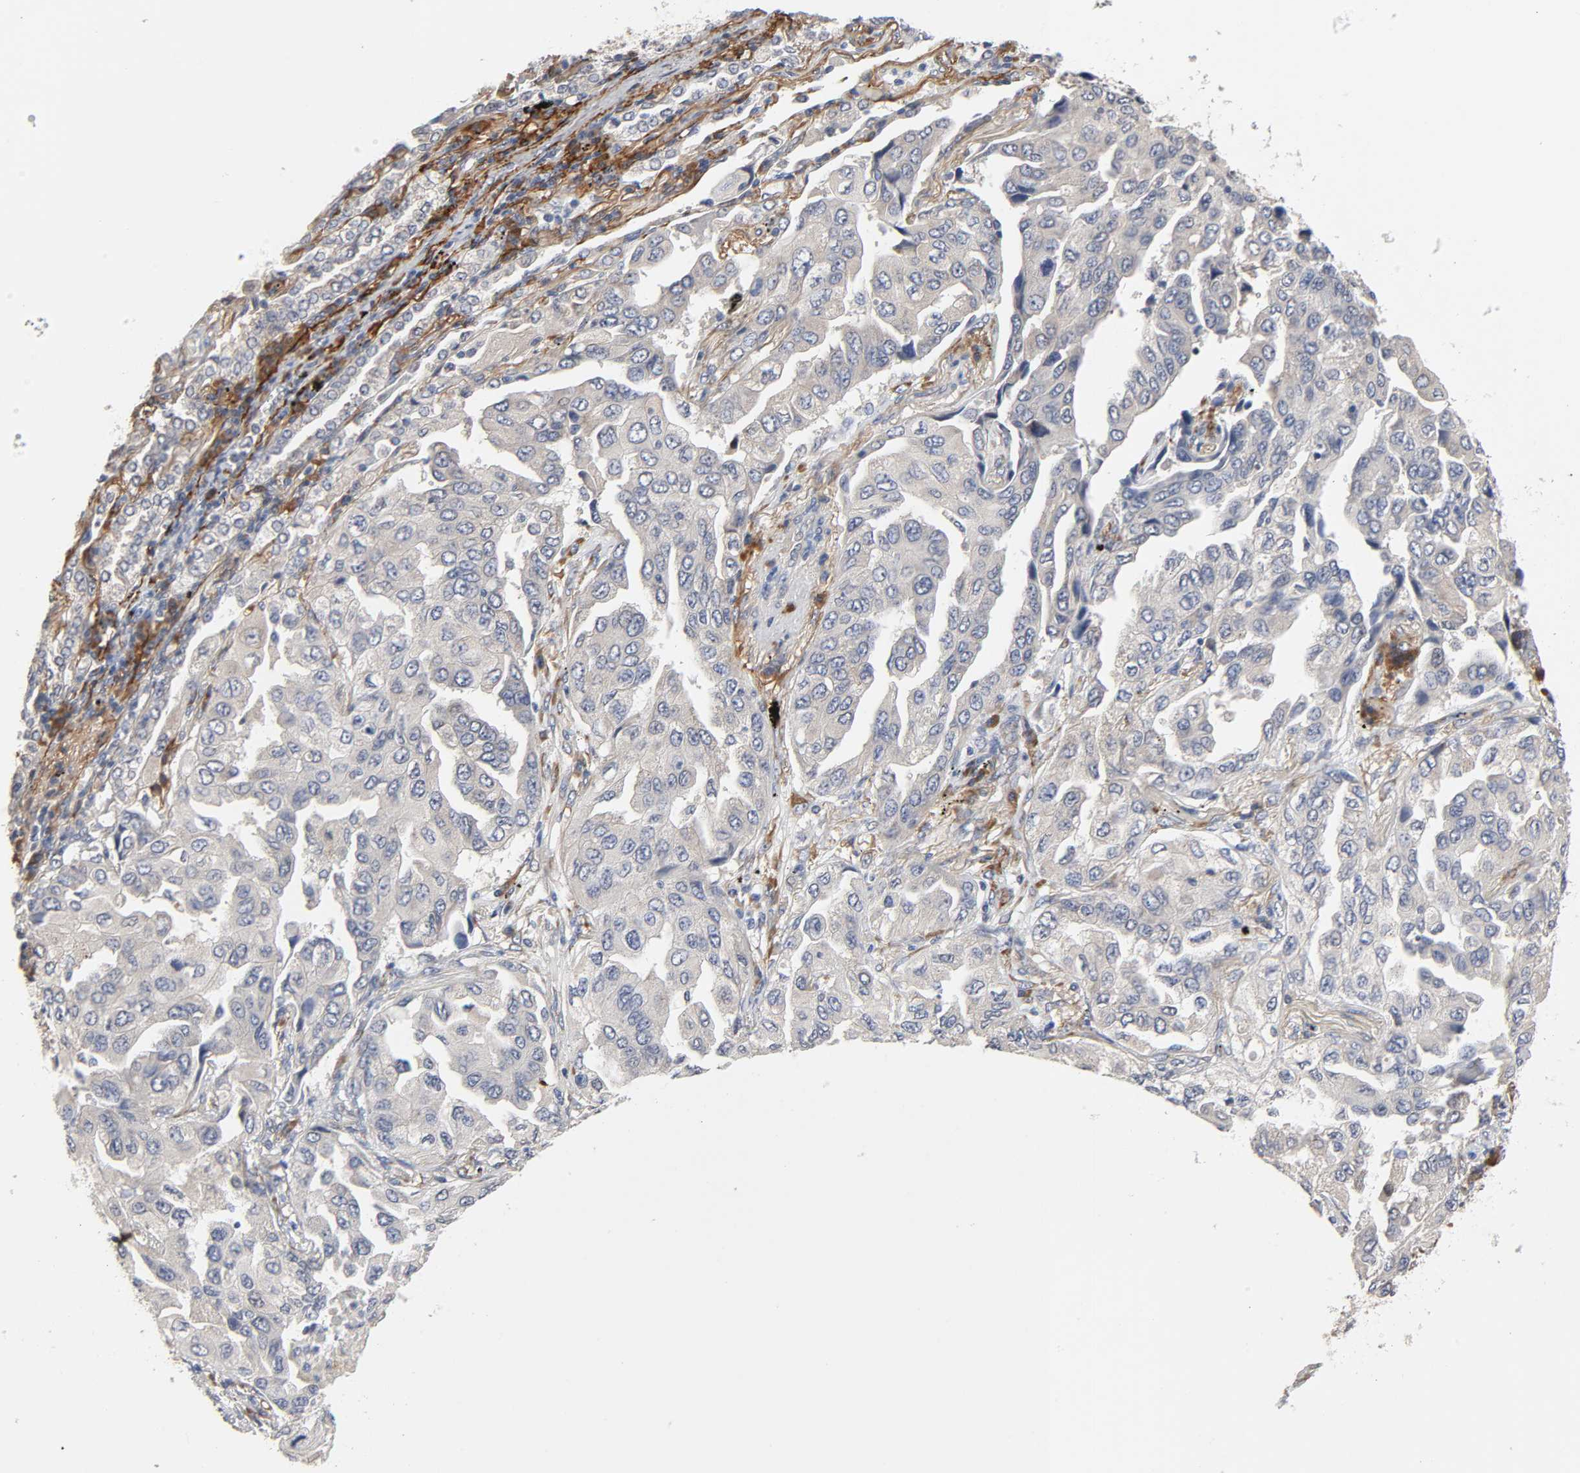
{"staining": {"intensity": "negative", "quantity": "none", "location": "none"}, "tissue": "lung cancer", "cell_type": "Tumor cells", "image_type": "cancer", "snomed": [{"axis": "morphology", "description": "Adenocarcinoma, NOS"}, {"axis": "topography", "description": "Lung"}], "caption": "IHC micrograph of adenocarcinoma (lung) stained for a protein (brown), which shows no expression in tumor cells. (Brightfield microscopy of DAB (3,3'-diaminobenzidine) immunohistochemistry (IHC) at high magnification).", "gene": "HDLBP", "patient": {"sex": "female", "age": 65}}